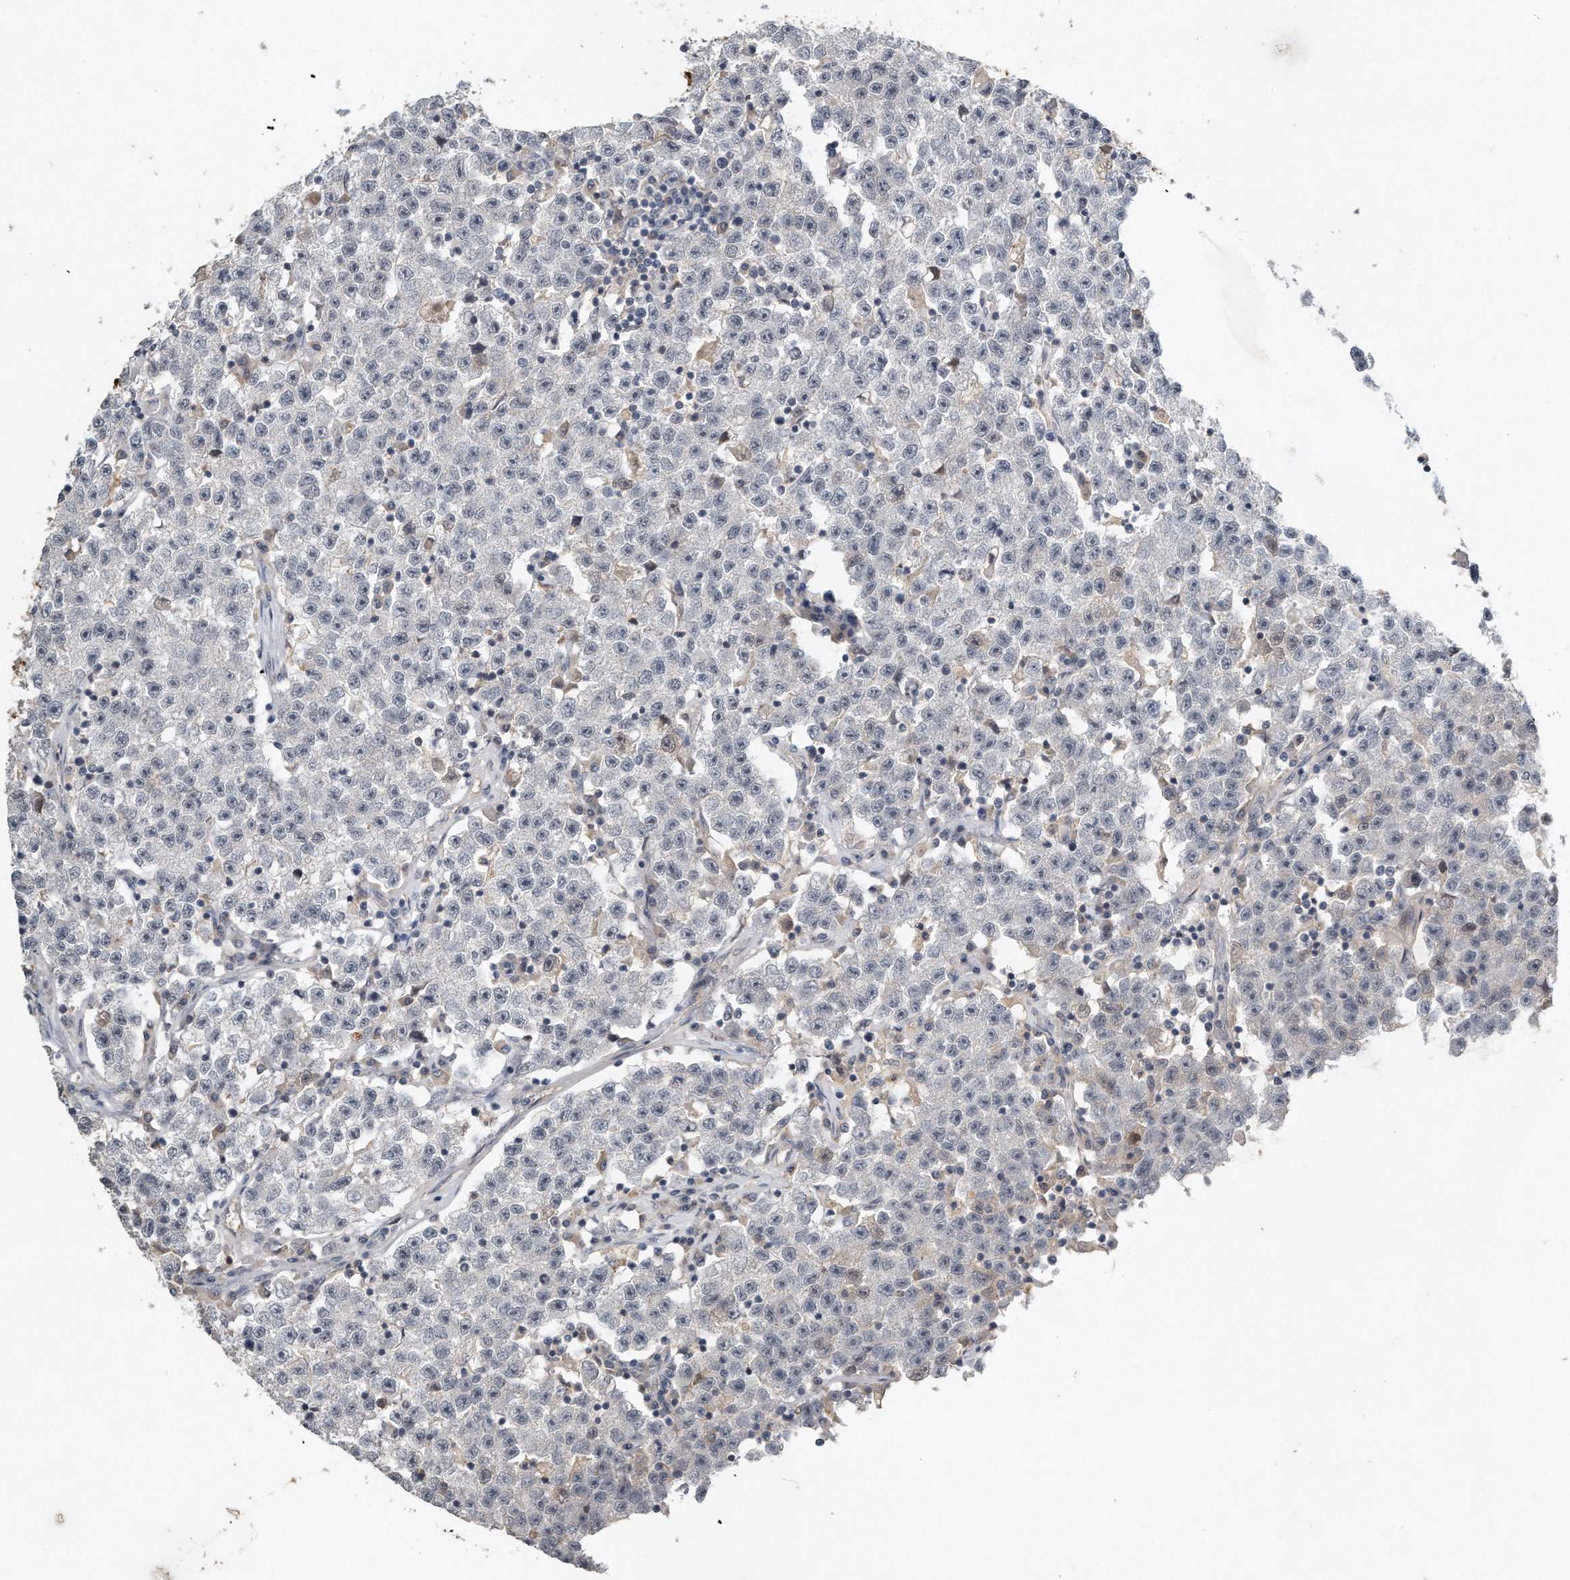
{"staining": {"intensity": "negative", "quantity": "none", "location": "none"}, "tissue": "testis cancer", "cell_type": "Tumor cells", "image_type": "cancer", "snomed": [{"axis": "morphology", "description": "Seminoma, NOS"}, {"axis": "topography", "description": "Testis"}], "caption": "Micrograph shows no significant protein expression in tumor cells of testis cancer. (DAB (3,3'-diaminobenzidine) immunohistochemistry (IHC), high magnification).", "gene": "CAMK1", "patient": {"sex": "male", "age": 22}}